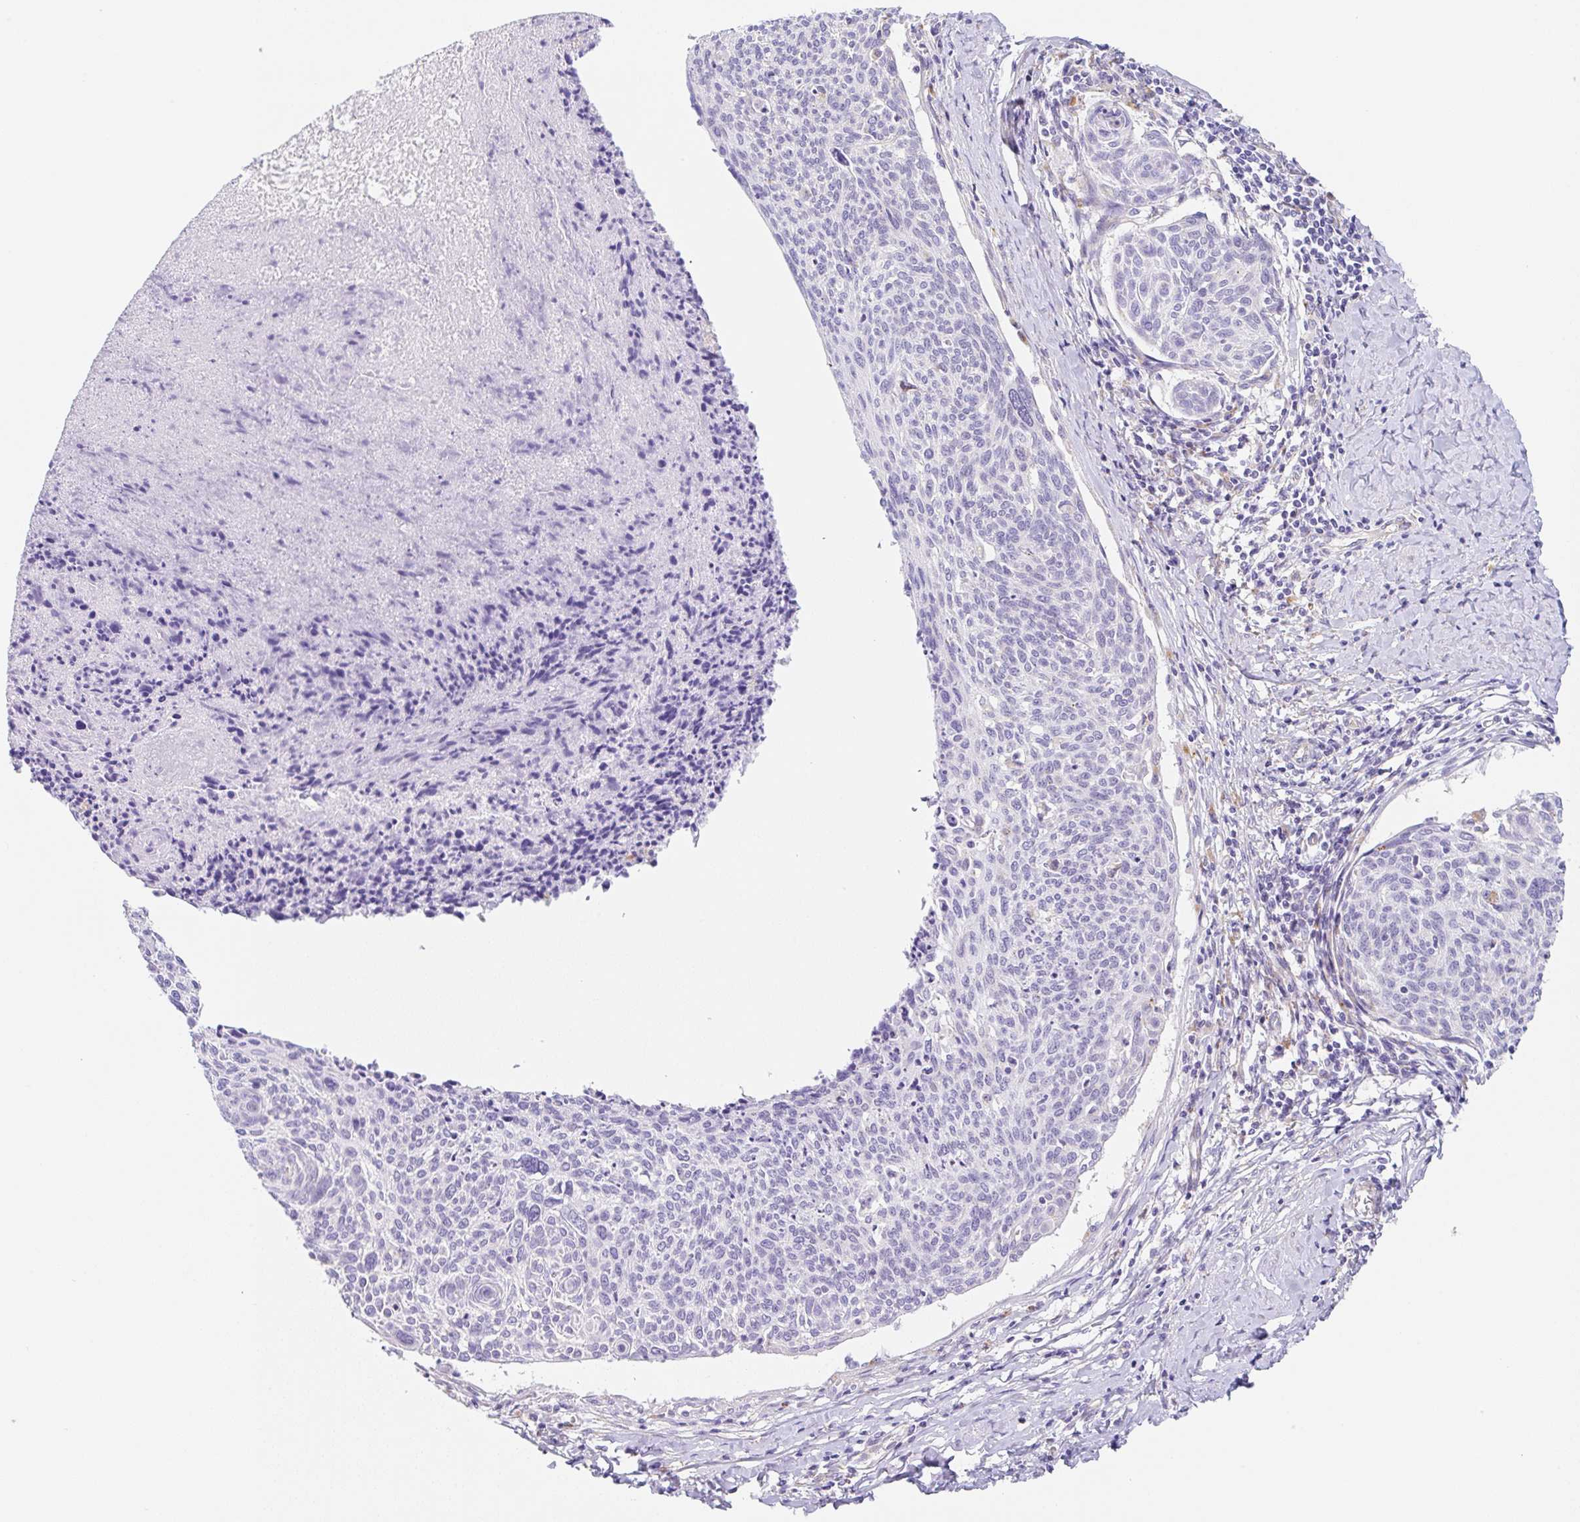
{"staining": {"intensity": "negative", "quantity": "none", "location": "none"}, "tissue": "cervical cancer", "cell_type": "Tumor cells", "image_type": "cancer", "snomed": [{"axis": "morphology", "description": "Squamous cell carcinoma, NOS"}, {"axis": "topography", "description": "Cervix"}], "caption": "Squamous cell carcinoma (cervical) was stained to show a protein in brown. There is no significant positivity in tumor cells. (DAB (3,3'-diaminobenzidine) IHC visualized using brightfield microscopy, high magnification).", "gene": "DKK4", "patient": {"sex": "female", "age": 49}}